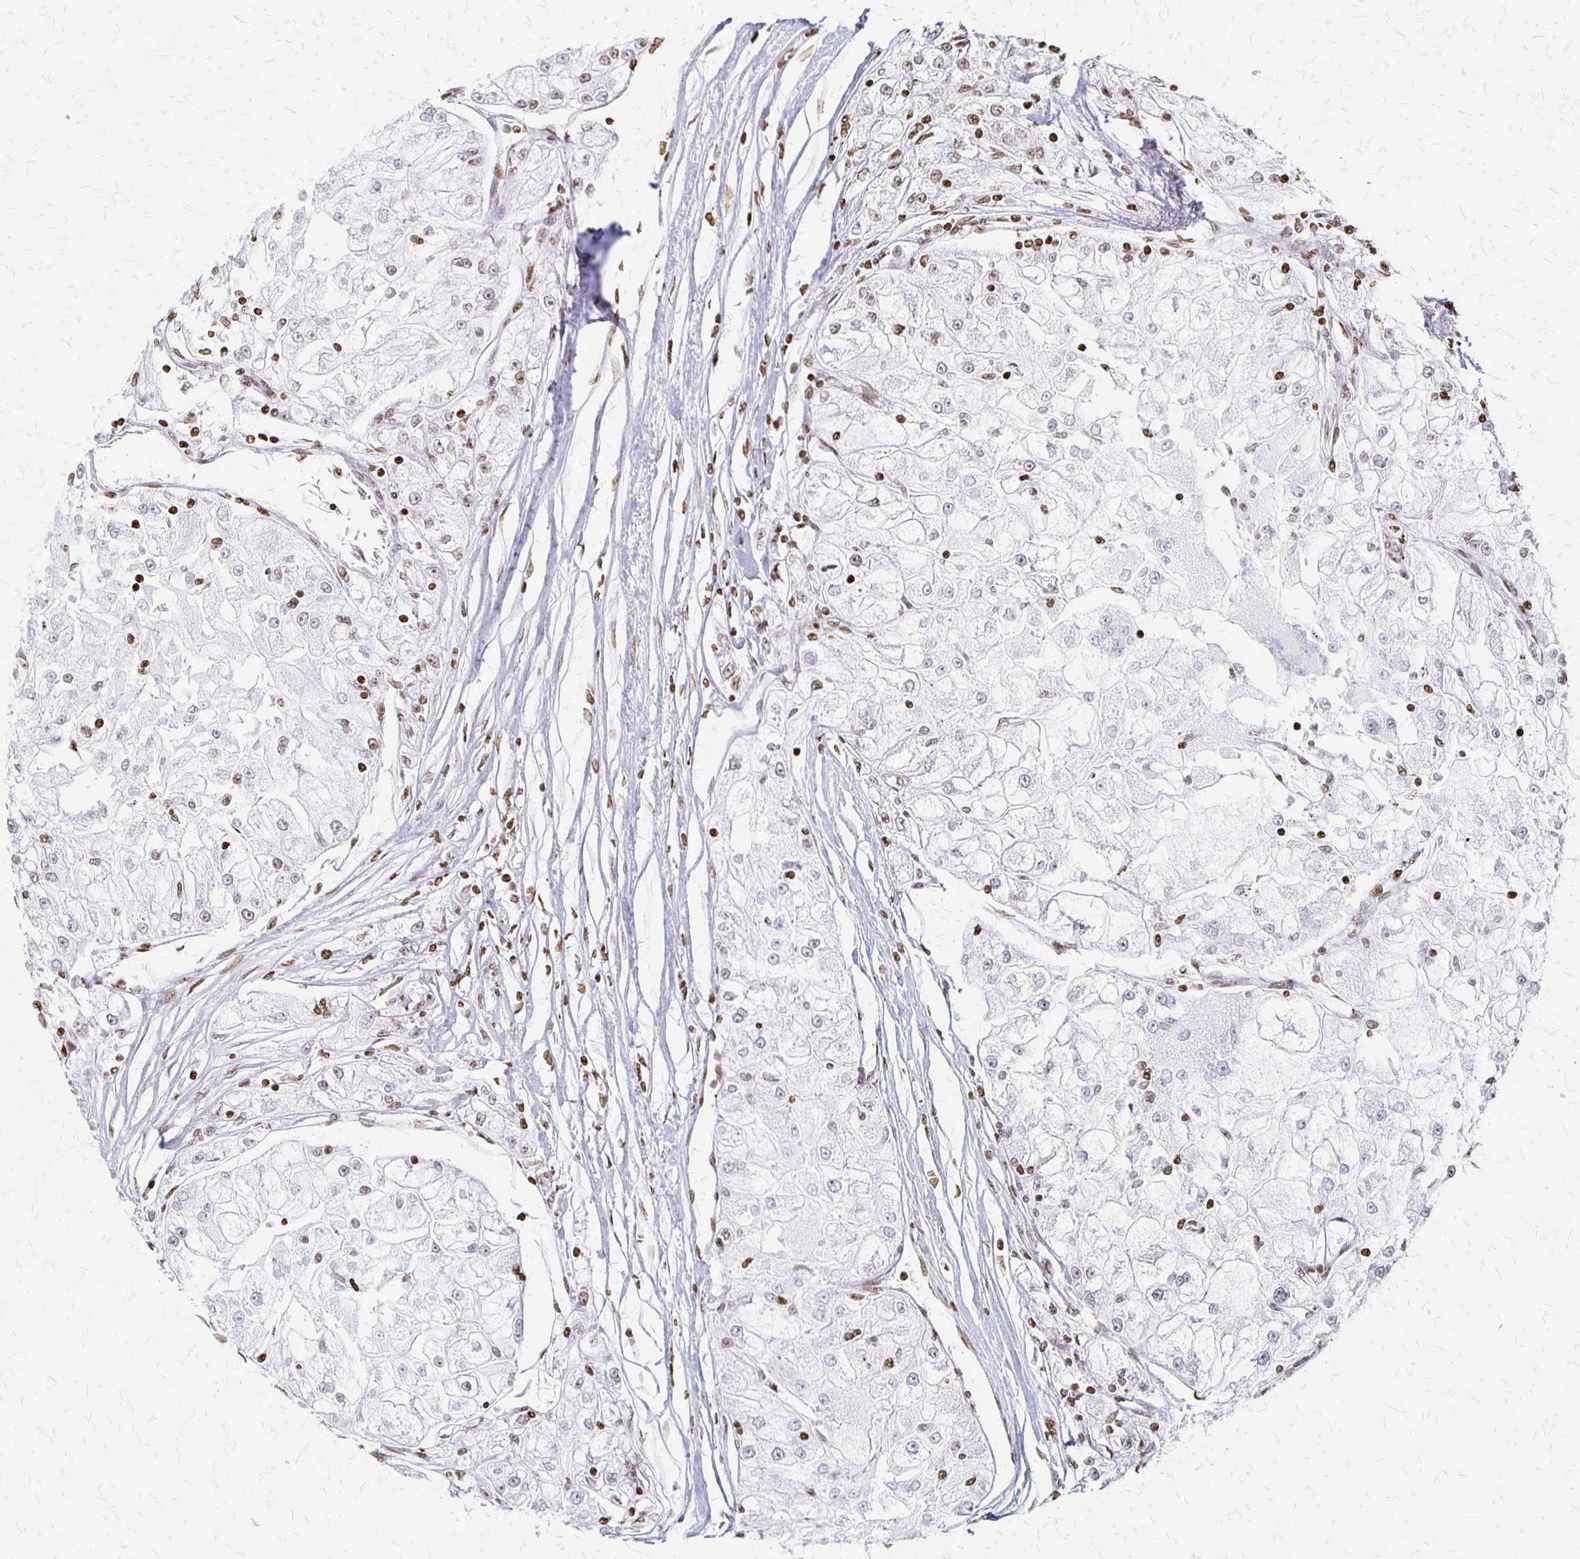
{"staining": {"intensity": "negative", "quantity": "none", "location": "none"}, "tissue": "renal cancer", "cell_type": "Tumor cells", "image_type": "cancer", "snomed": [{"axis": "morphology", "description": "Adenocarcinoma, NOS"}, {"axis": "topography", "description": "Kidney"}], "caption": "Tumor cells are negative for protein expression in human adenocarcinoma (renal). (Stains: DAB (3,3'-diaminobenzidine) immunohistochemistry (IHC) with hematoxylin counter stain, Microscopy: brightfield microscopy at high magnification).", "gene": "ZNF280C", "patient": {"sex": "female", "age": 72}}